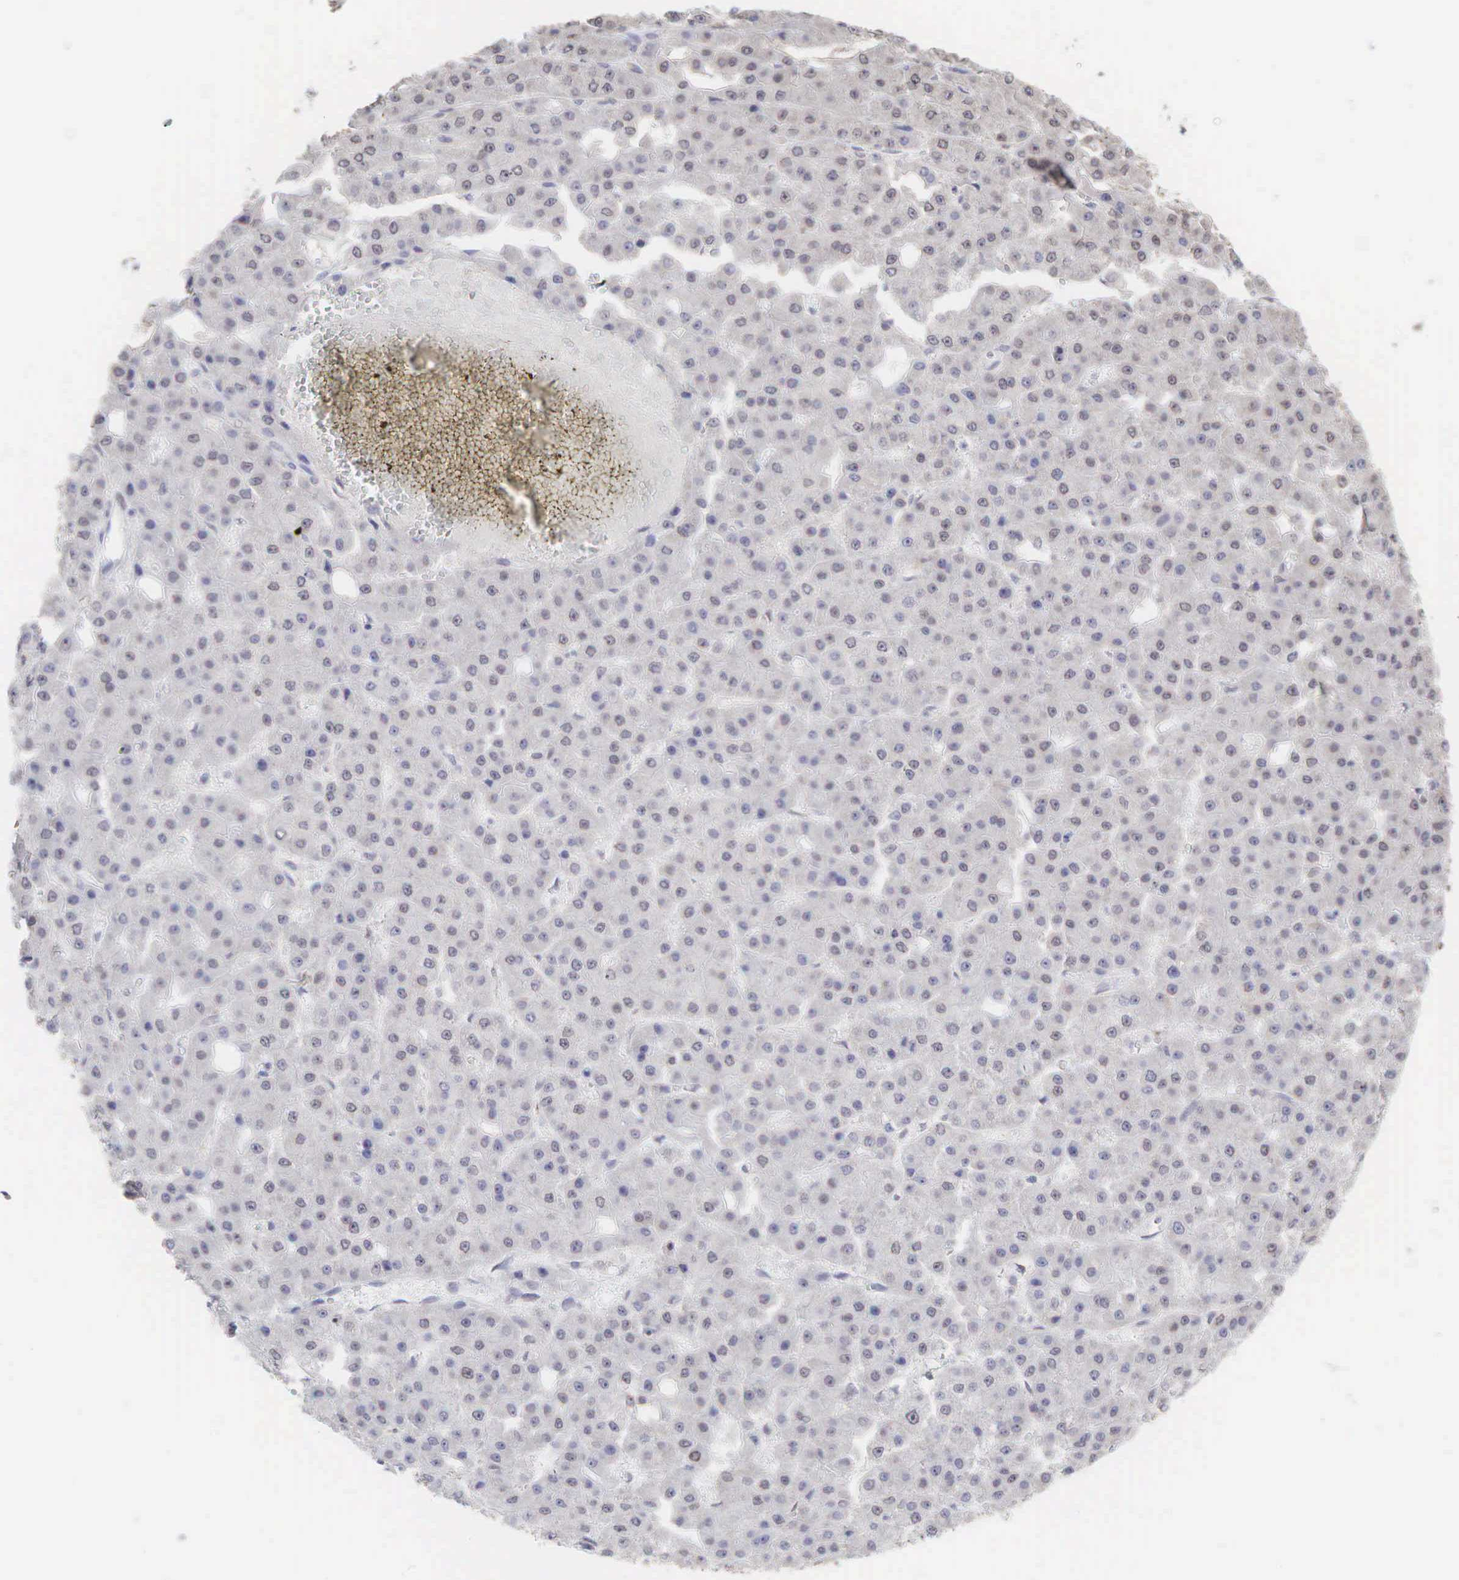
{"staining": {"intensity": "negative", "quantity": "none", "location": "none"}, "tissue": "liver cancer", "cell_type": "Tumor cells", "image_type": "cancer", "snomed": [{"axis": "morphology", "description": "Carcinoma, Hepatocellular, NOS"}, {"axis": "topography", "description": "Liver"}], "caption": "IHC image of neoplastic tissue: liver cancer stained with DAB (3,3'-diaminobenzidine) displays no significant protein positivity in tumor cells. (Brightfield microscopy of DAB (3,3'-diaminobenzidine) immunohistochemistry at high magnification).", "gene": "DKC1", "patient": {"sex": "male", "age": 47}}